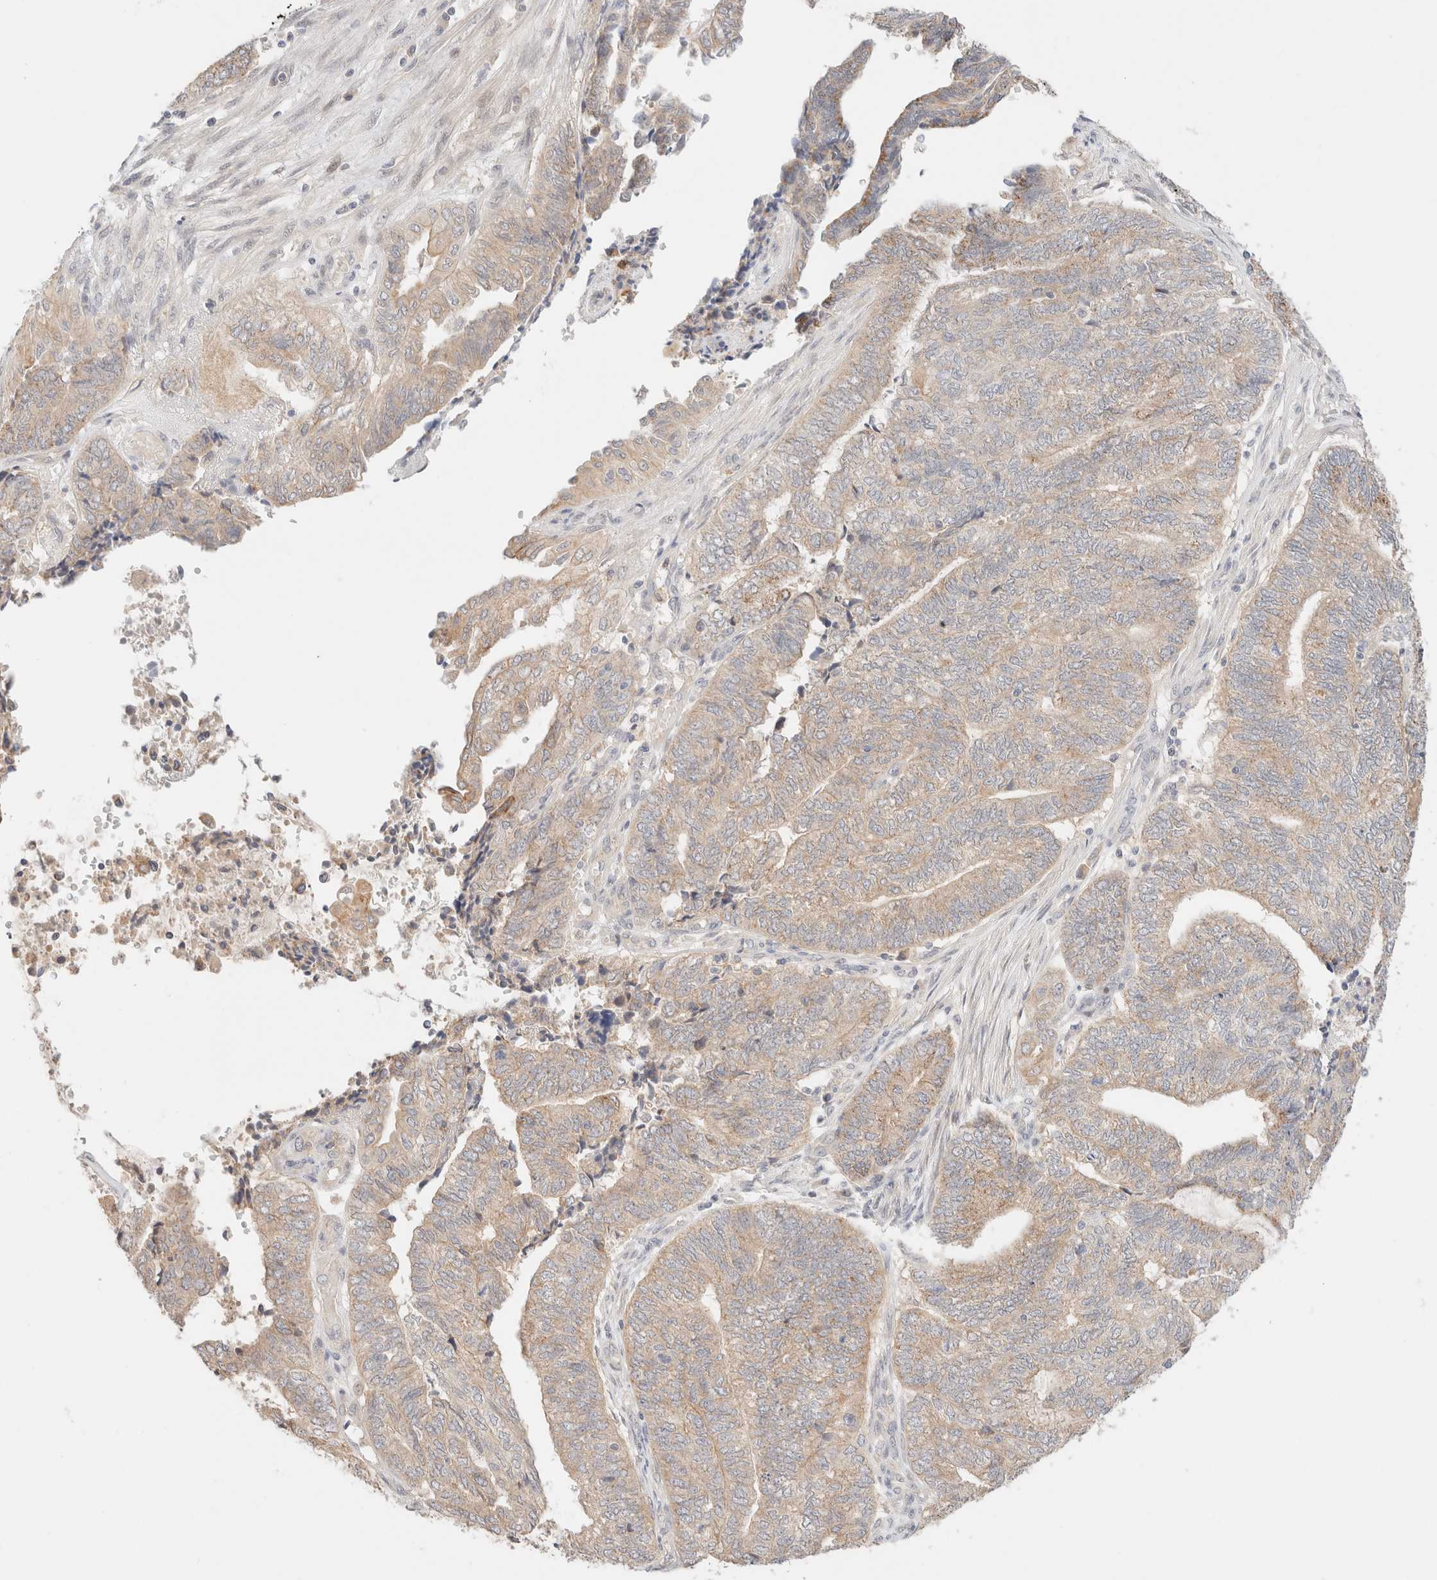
{"staining": {"intensity": "moderate", "quantity": "25%-75%", "location": "cytoplasmic/membranous"}, "tissue": "endometrial cancer", "cell_type": "Tumor cells", "image_type": "cancer", "snomed": [{"axis": "morphology", "description": "Adenocarcinoma, NOS"}, {"axis": "topography", "description": "Uterus"}, {"axis": "topography", "description": "Endometrium"}], "caption": "Immunohistochemical staining of human endometrial cancer (adenocarcinoma) demonstrates medium levels of moderate cytoplasmic/membranous staining in about 25%-75% of tumor cells.", "gene": "SGSM2", "patient": {"sex": "female", "age": 70}}